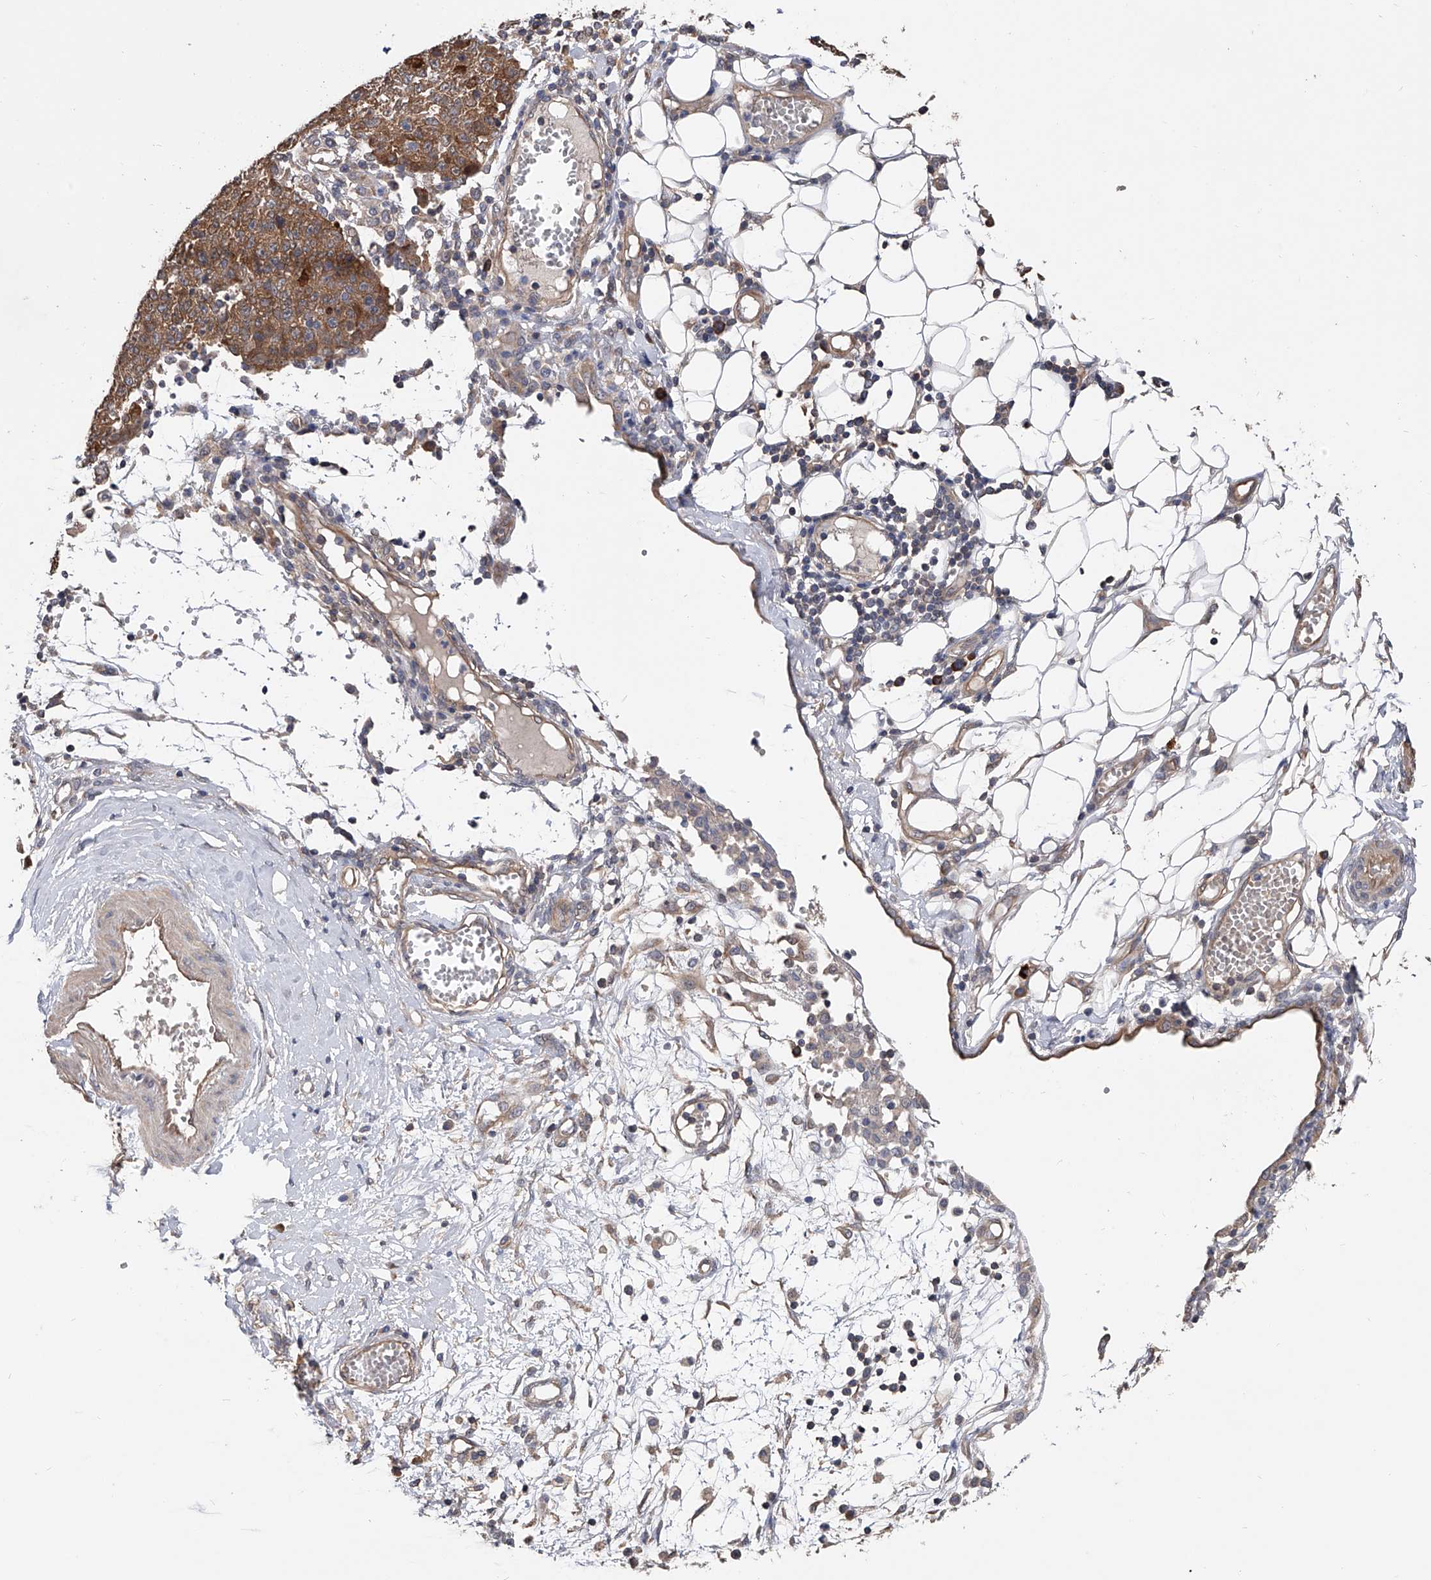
{"staining": {"intensity": "moderate", "quantity": ">75%", "location": "cytoplasmic/membranous"}, "tissue": "ovarian cancer", "cell_type": "Tumor cells", "image_type": "cancer", "snomed": [{"axis": "morphology", "description": "Carcinoma, endometroid"}, {"axis": "topography", "description": "Ovary"}], "caption": "Protein expression analysis of human ovarian cancer (endometroid carcinoma) reveals moderate cytoplasmic/membranous expression in approximately >75% of tumor cells.", "gene": "CFAP298", "patient": {"sex": "female", "age": 42}}